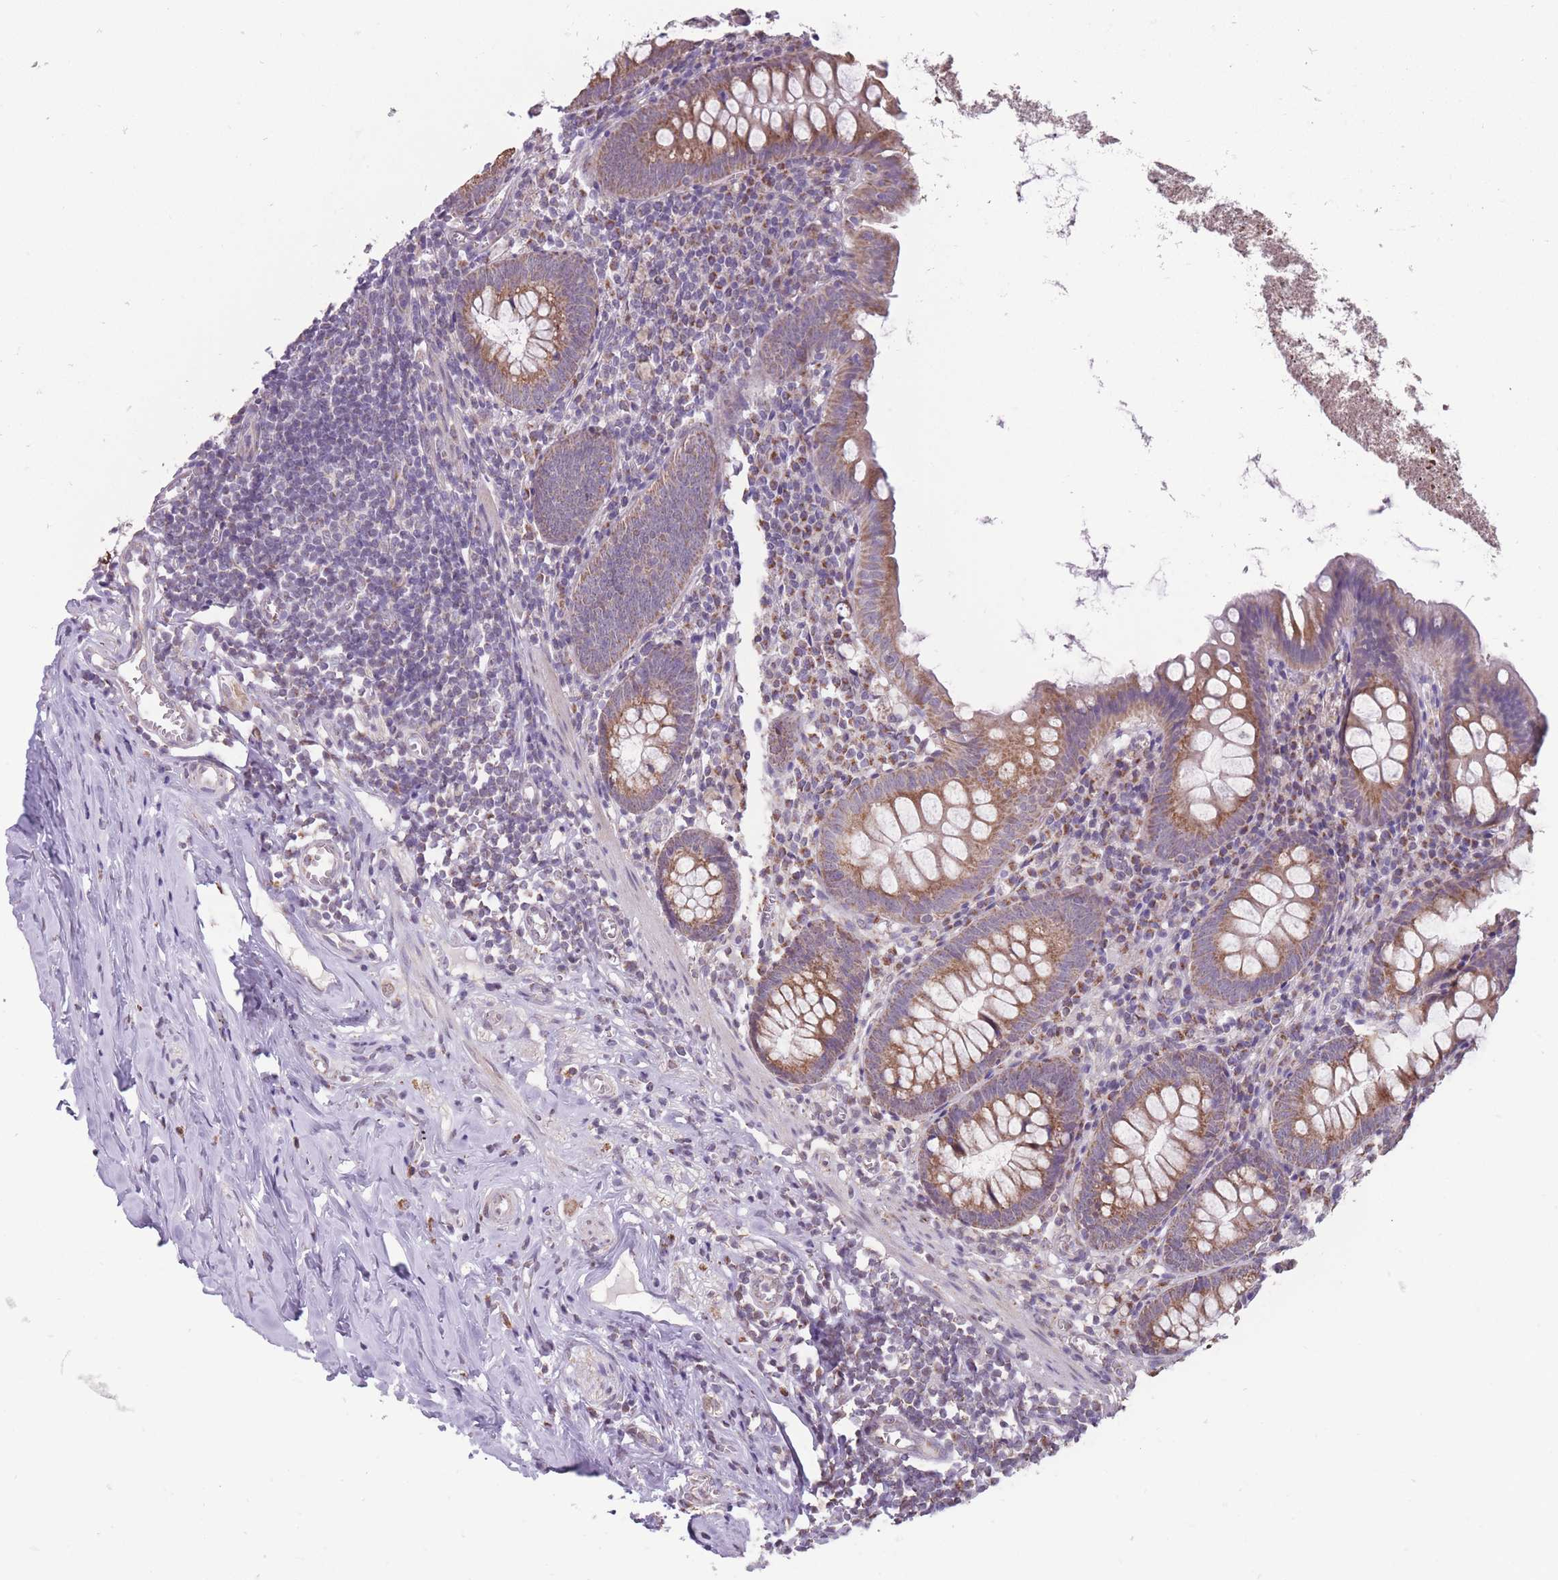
{"staining": {"intensity": "moderate", "quantity": ">75%", "location": "cytoplasmic/membranous"}, "tissue": "appendix", "cell_type": "Glandular cells", "image_type": "normal", "snomed": [{"axis": "morphology", "description": "Normal tissue, NOS"}, {"axis": "topography", "description": "Appendix"}], "caption": "Moderate cytoplasmic/membranous positivity is identified in approximately >75% of glandular cells in unremarkable appendix.", "gene": "NELL1", "patient": {"sex": "female", "age": 51}}